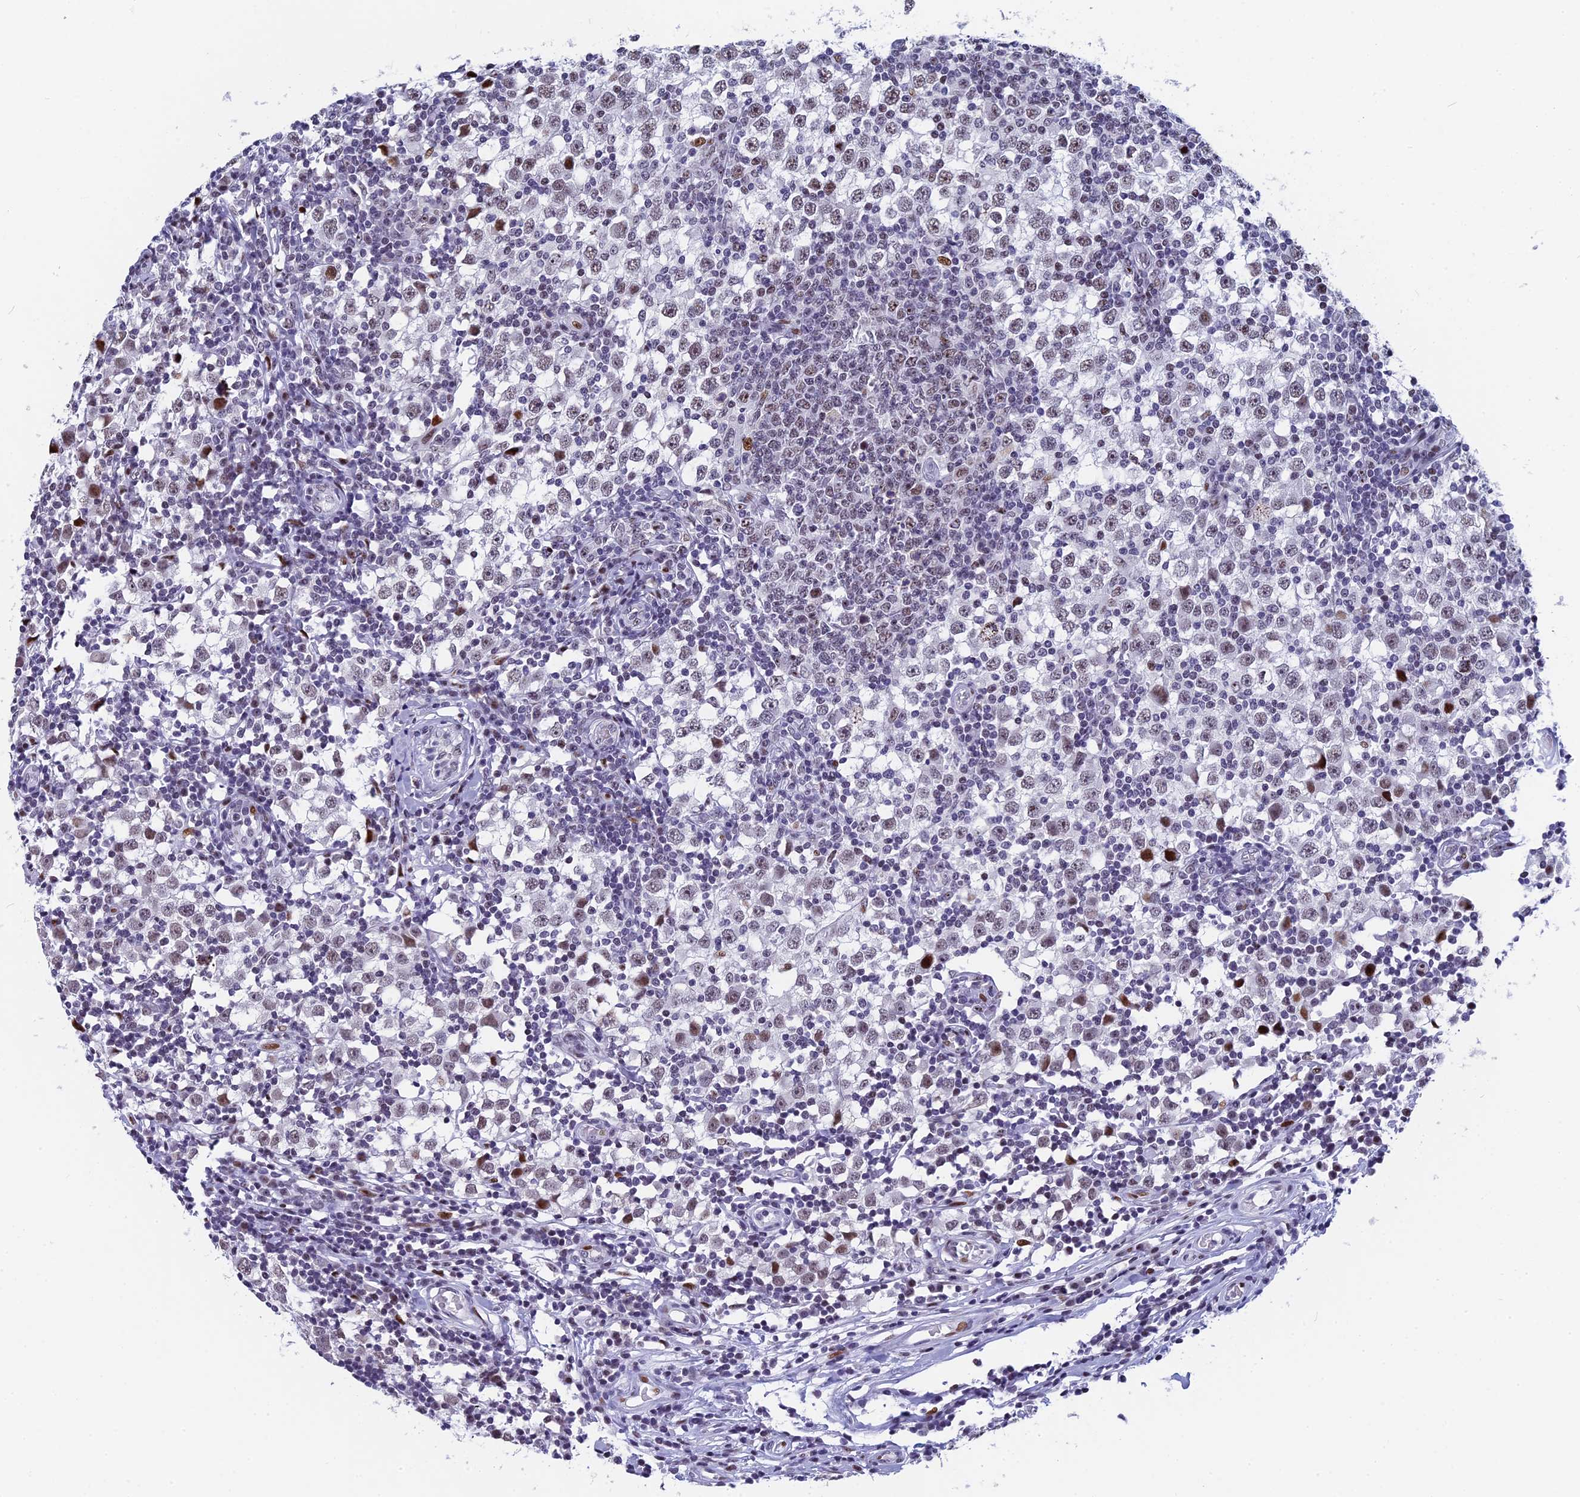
{"staining": {"intensity": "moderate", "quantity": "<25%", "location": "nuclear"}, "tissue": "testis cancer", "cell_type": "Tumor cells", "image_type": "cancer", "snomed": [{"axis": "morphology", "description": "Seminoma, NOS"}, {"axis": "topography", "description": "Testis"}], "caption": "Seminoma (testis) stained with immunohistochemistry shows moderate nuclear positivity in approximately <25% of tumor cells. The staining was performed using DAB, with brown indicating positive protein expression. Nuclei are stained blue with hematoxylin.", "gene": "NSA2", "patient": {"sex": "male", "age": 65}}